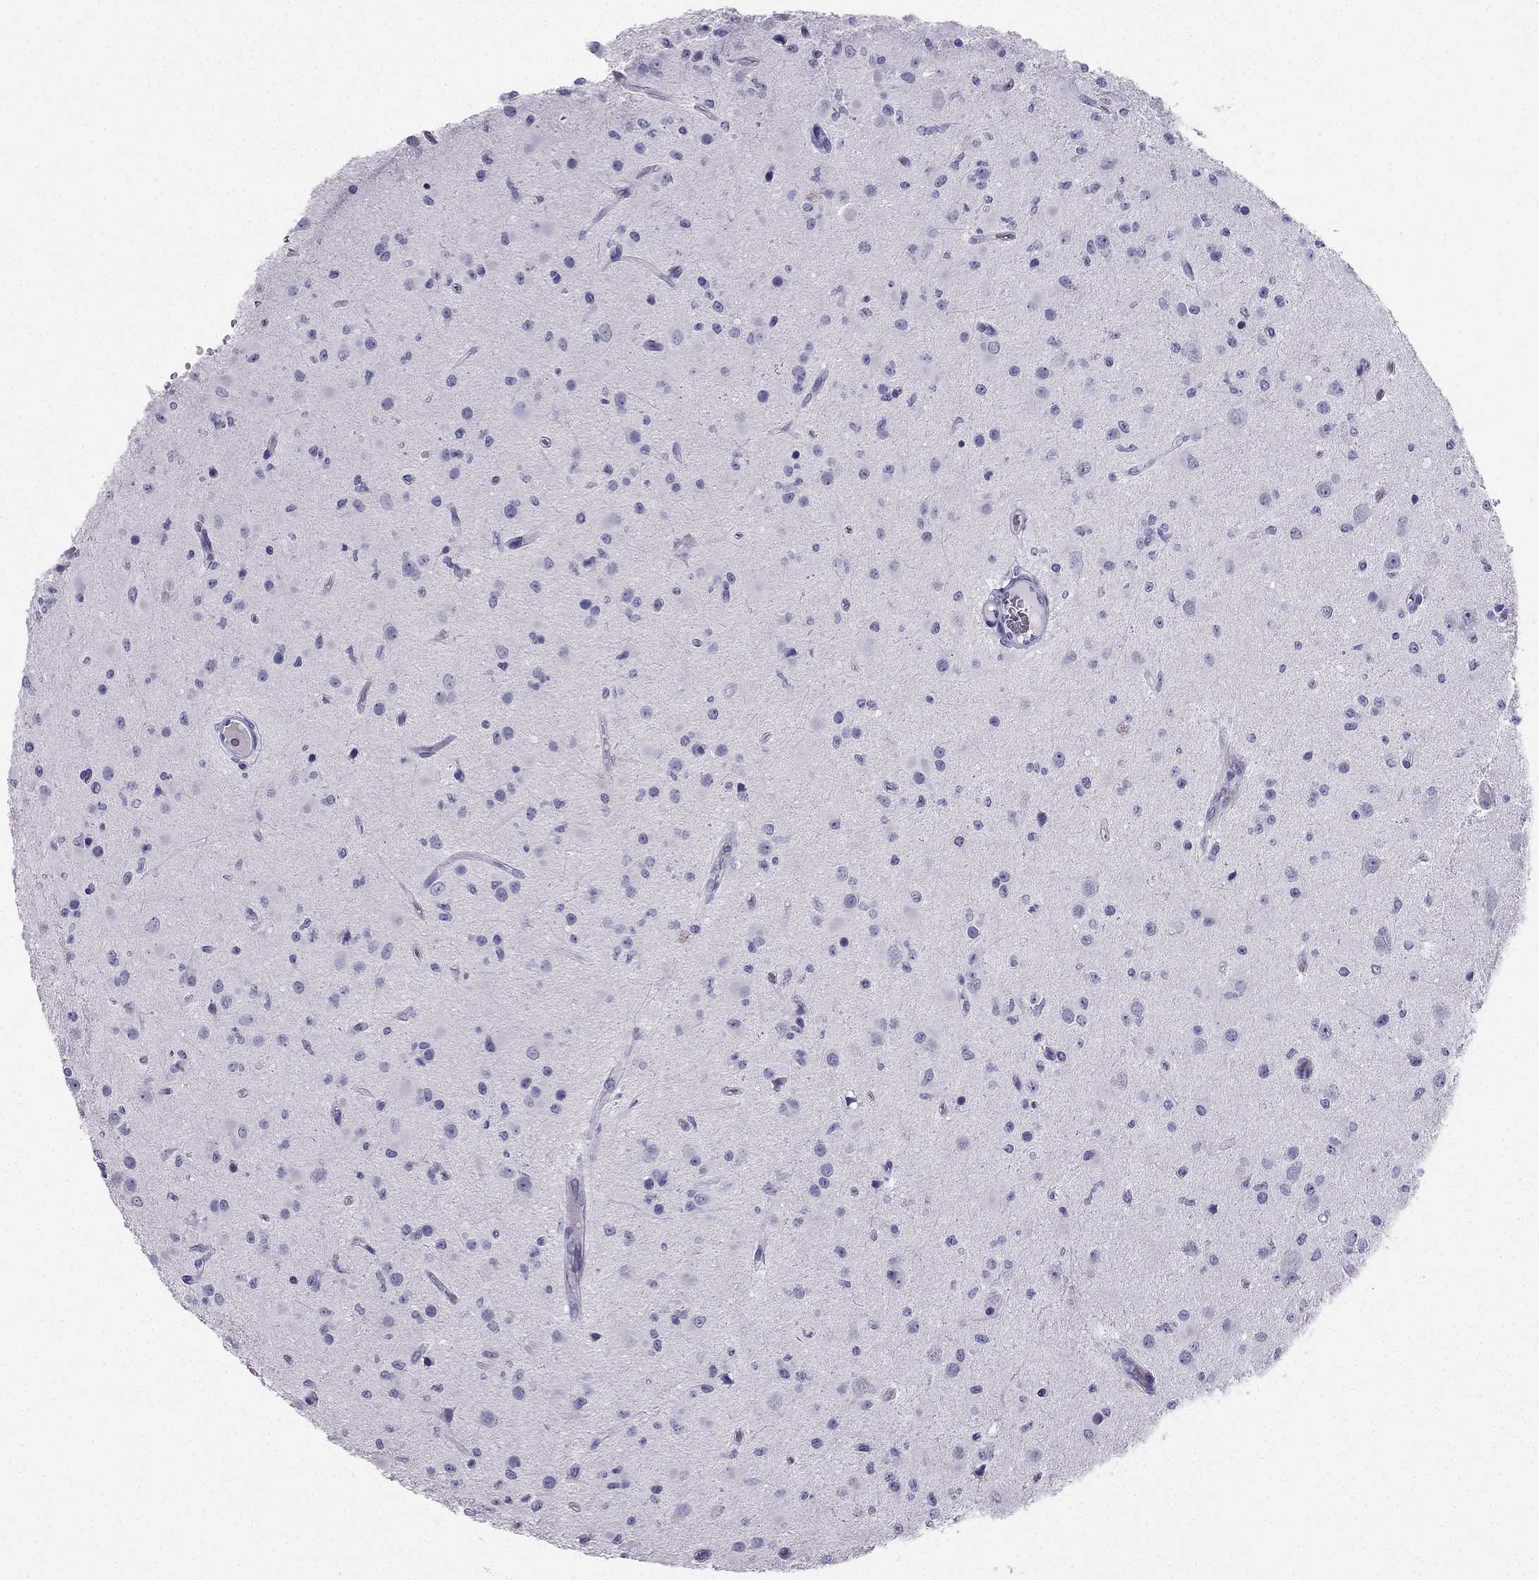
{"staining": {"intensity": "negative", "quantity": "none", "location": "none"}, "tissue": "glioma", "cell_type": "Tumor cells", "image_type": "cancer", "snomed": [{"axis": "morphology", "description": "Glioma, malignant, Low grade"}, {"axis": "topography", "description": "Brain"}], "caption": "This is an IHC image of human malignant glioma (low-grade). There is no staining in tumor cells.", "gene": "TFF3", "patient": {"sex": "female", "age": 45}}